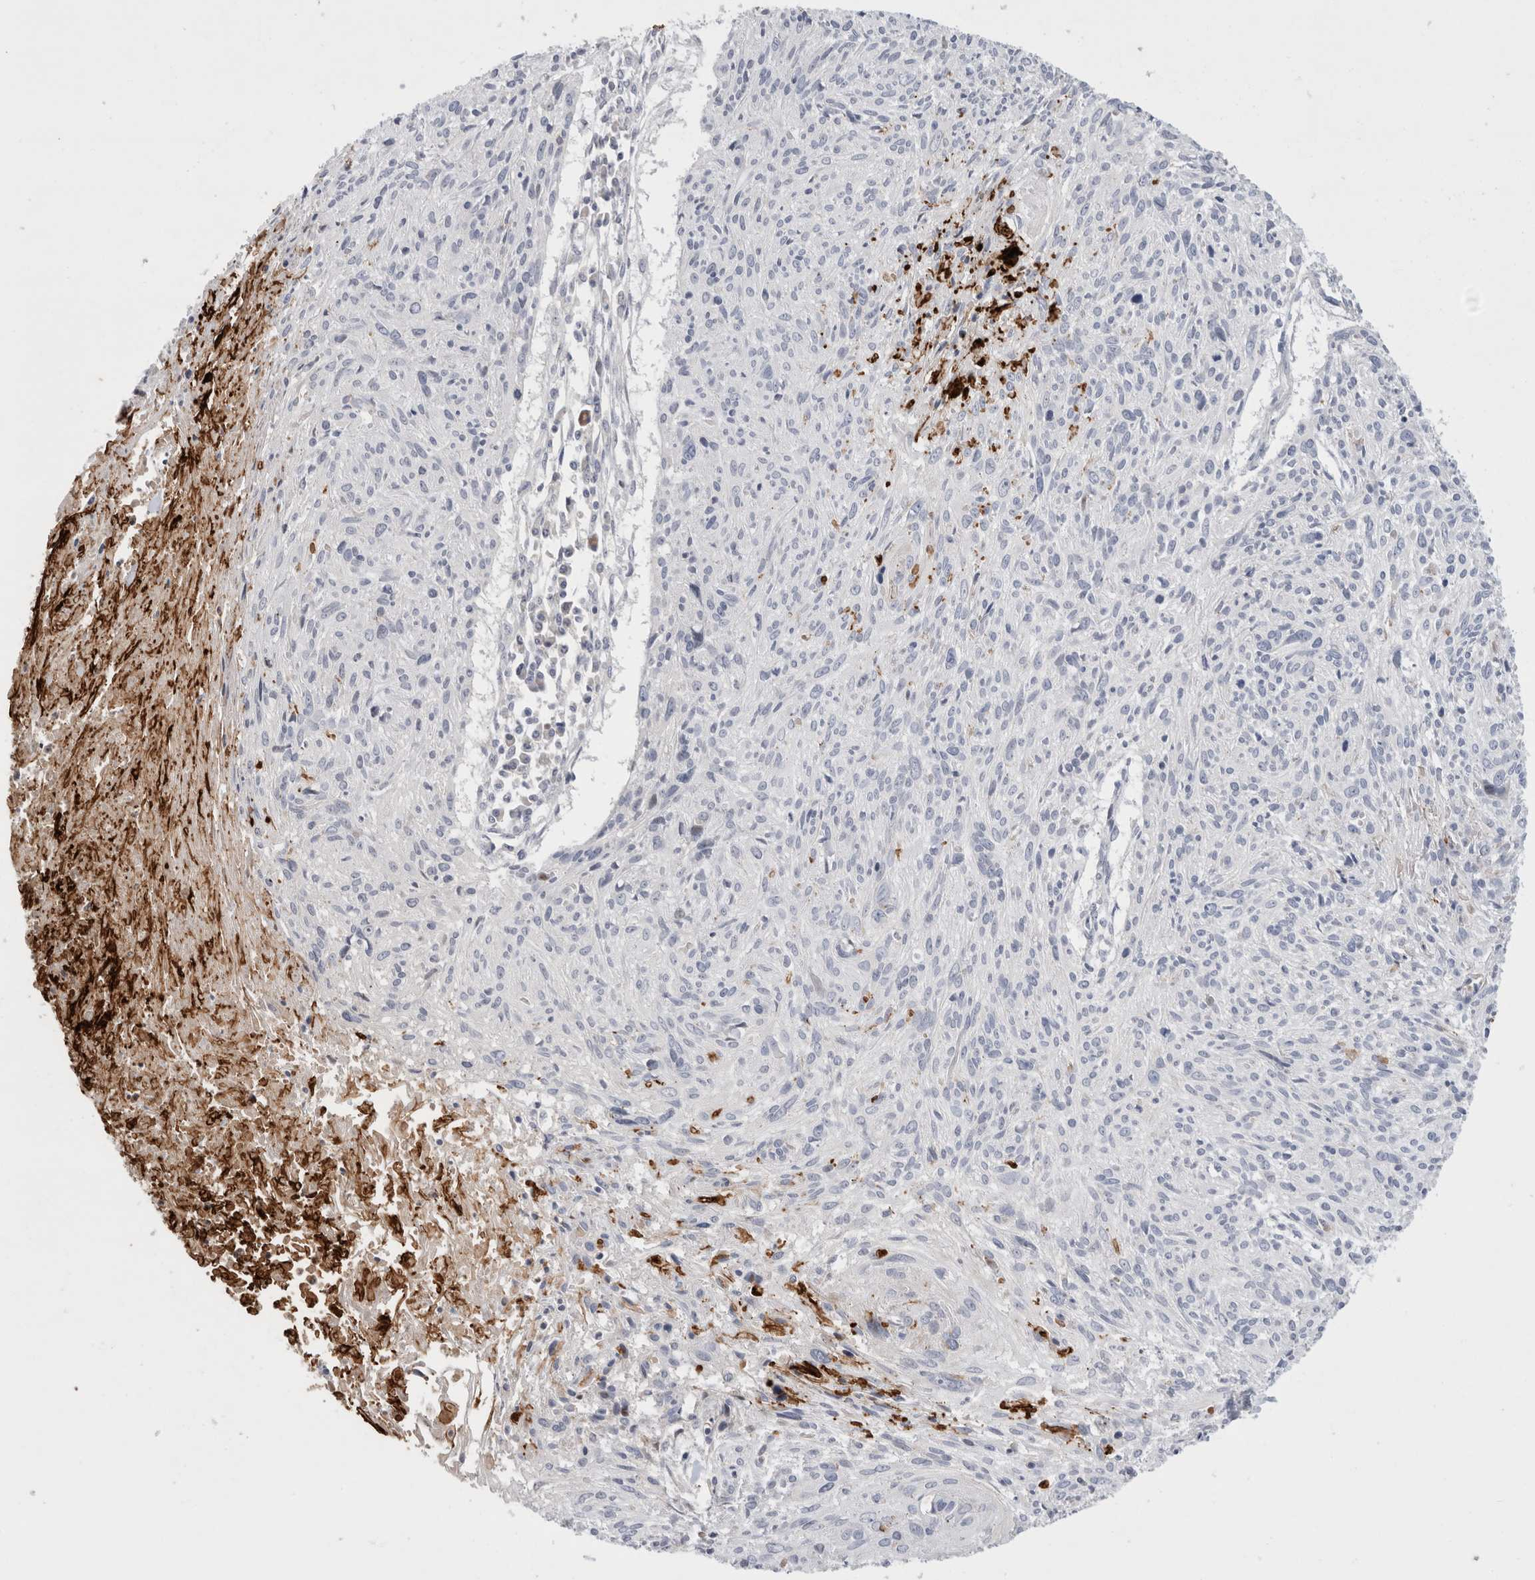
{"staining": {"intensity": "negative", "quantity": "none", "location": "none"}, "tissue": "cervical cancer", "cell_type": "Tumor cells", "image_type": "cancer", "snomed": [{"axis": "morphology", "description": "Squamous cell carcinoma, NOS"}, {"axis": "topography", "description": "Cervix"}], "caption": "This is an IHC micrograph of cervical squamous cell carcinoma. There is no expression in tumor cells.", "gene": "ECHDC2", "patient": {"sex": "female", "age": 51}}